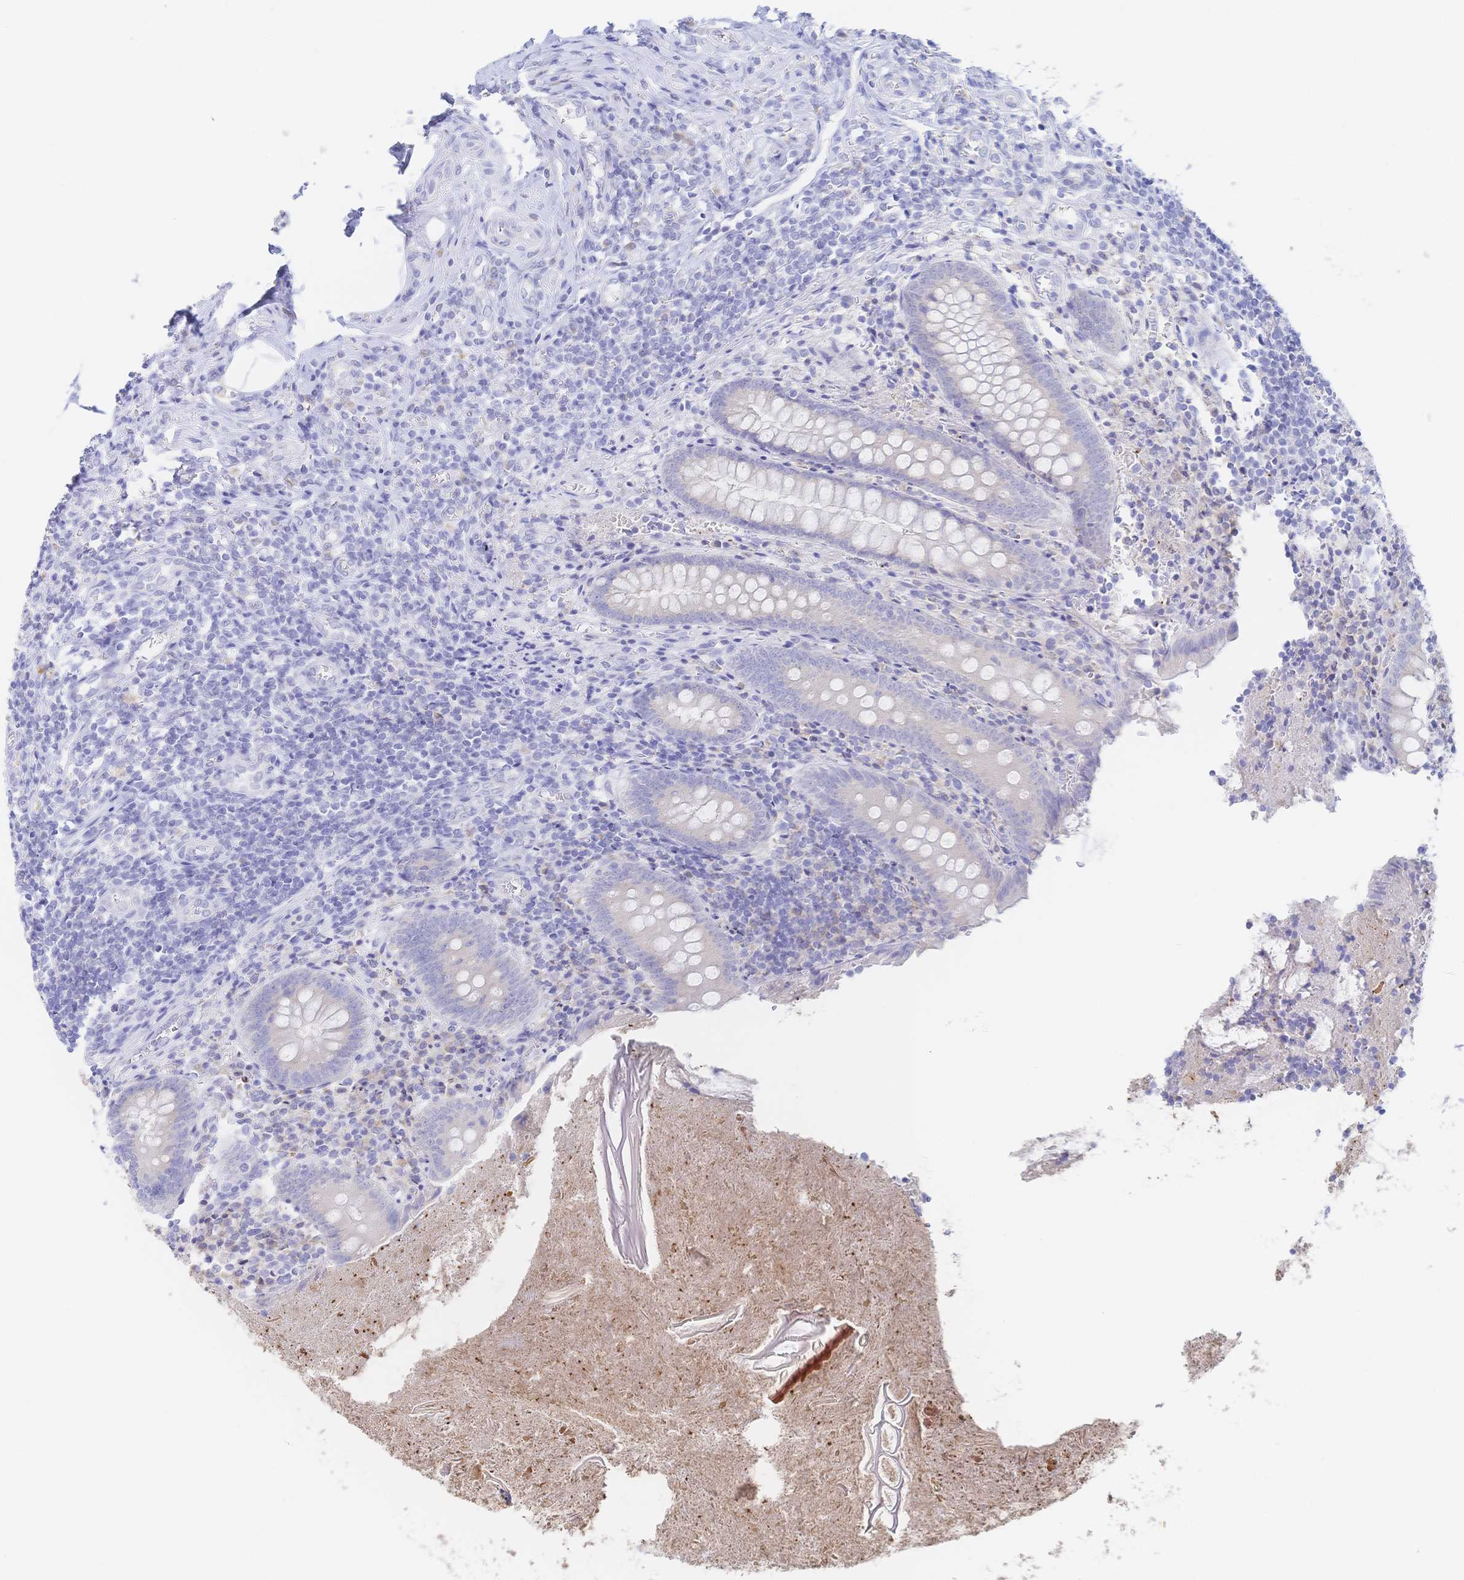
{"staining": {"intensity": "negative", "quantity": "none", "location": "none"}, "tissue": "appendix", "cell_type": "Glandular cells", "image_type": "normal", "snomed": [{"axis": "morphology", "description": "Normal tissue, NOS"}, {"axis": "topography", "description": "Appendix"}], "caption": "Glandular cells show no significant expression in benign appendix. (DAB (3,3'-diaminobenzidine) immunohistochemistry, high magnification).", "gene": "SIAH3", "patient": {"sex": "female", "age": 17}}